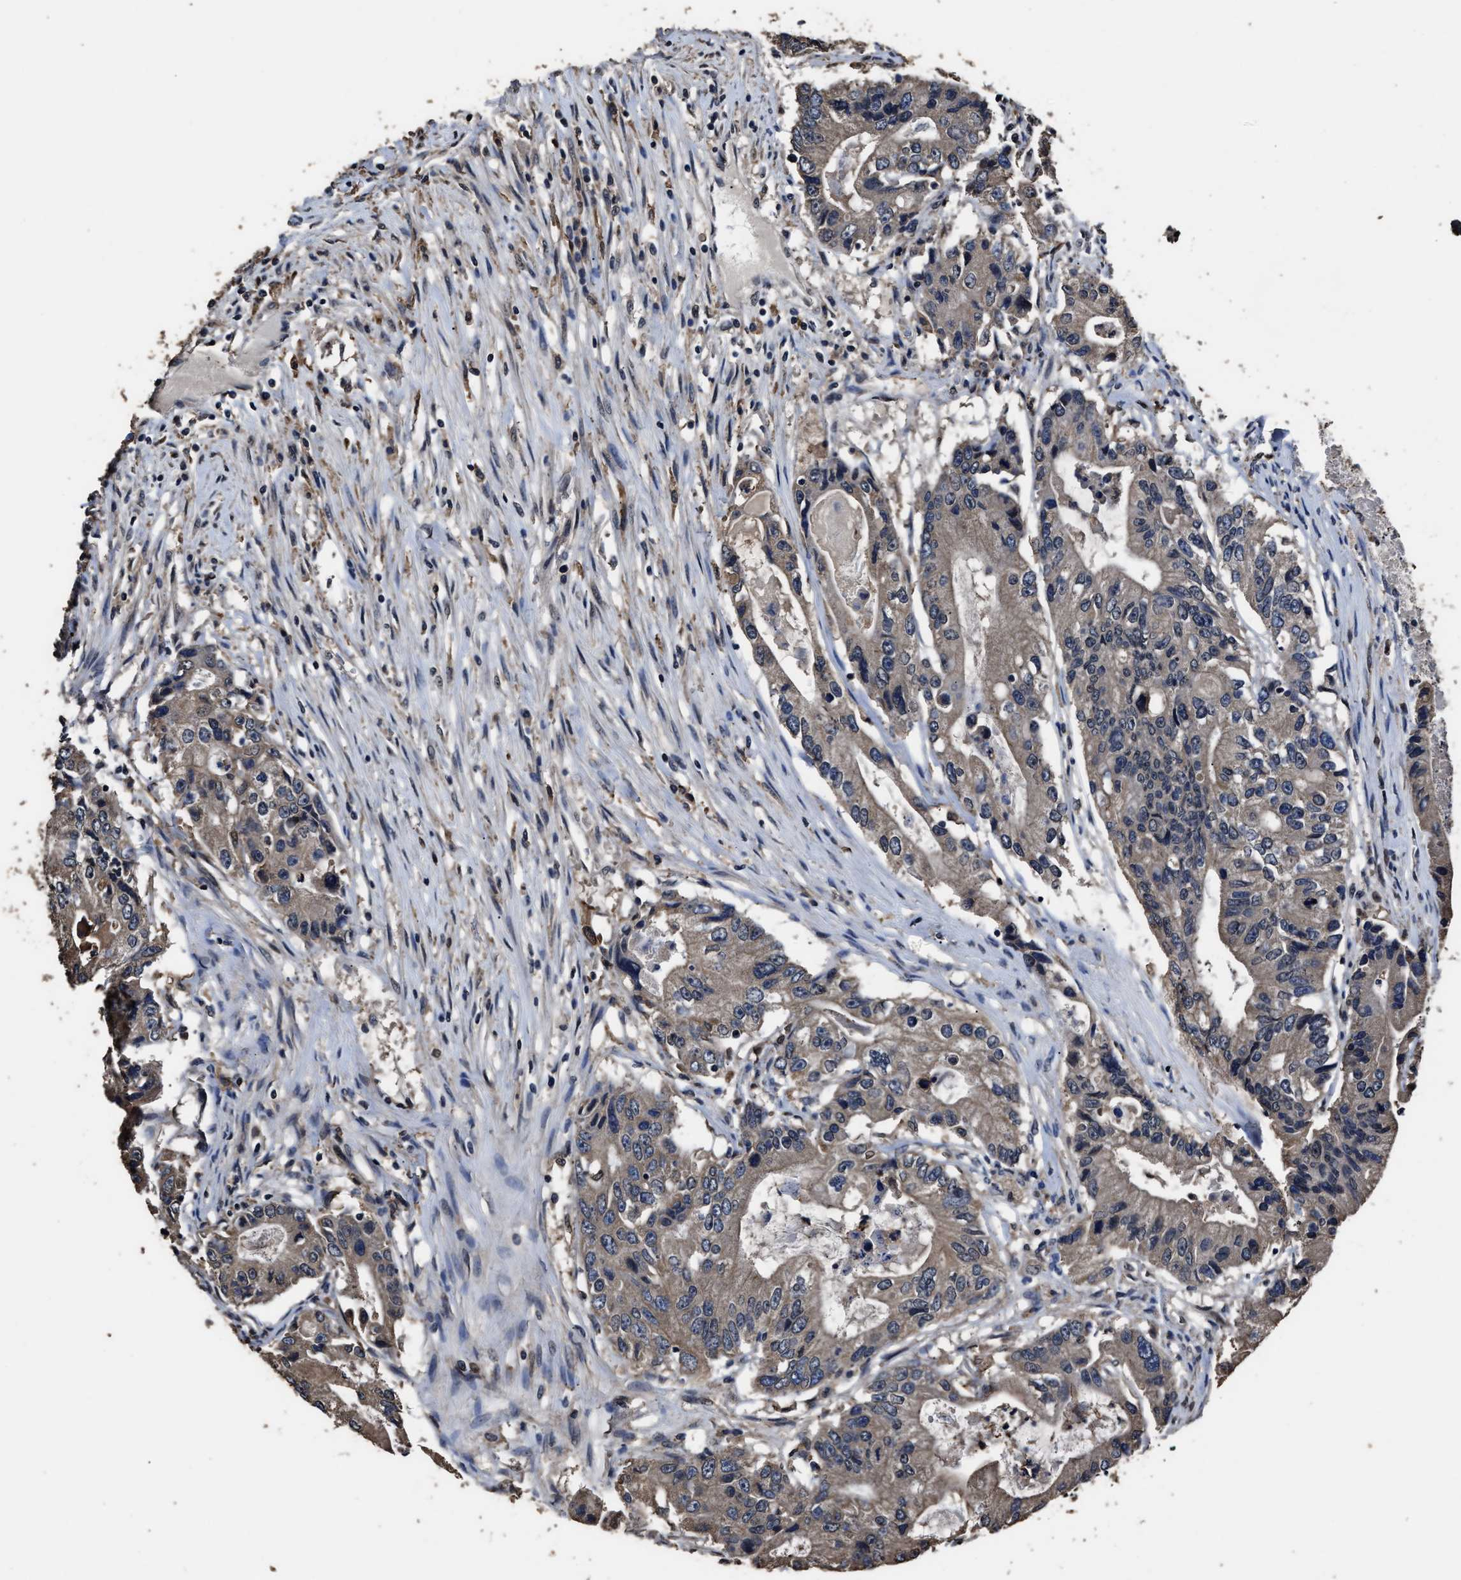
{"staining": {"intensity": "weak", "quantity": ">75%", "location": "cytoplasmic/membranous"}, "tissue": "colorectal cancer", "cell_type": "Tumor cells", "image_type": "cancer", "snomed": [{"axis": "morphology", "description": "Adenocarcinoma, NOS"}, {"axis": "topography", "description": "Colon"}], "caption": "Adenocarcinoma (colorectal) was stained to show a protein in brown. There is low levels of weak cytoplasmic/membranous staining in approximately >75% of tumor cells.", "gene": "RSBN1L", "patient": {"sex": "female", "age": 77}}